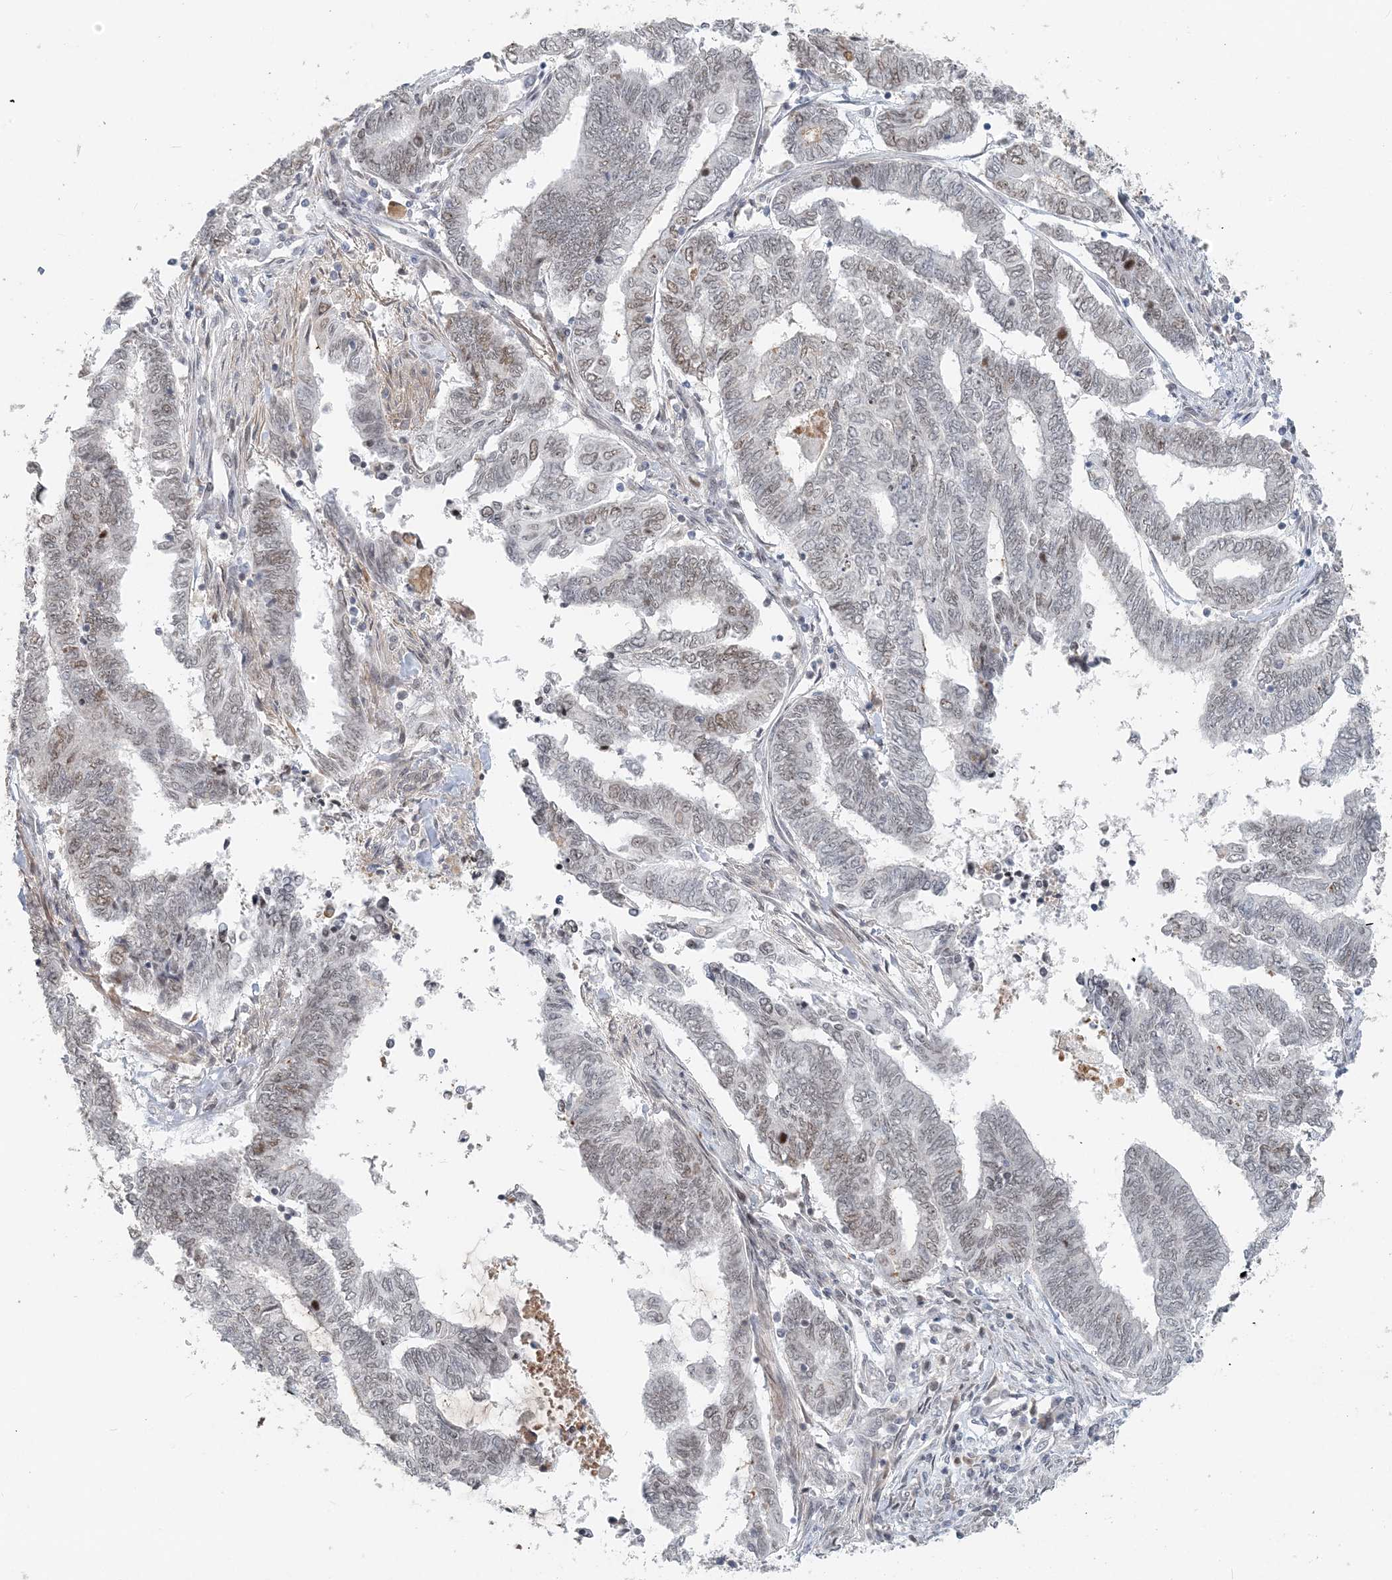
{"staining": {"intensity": "weak", "quantity": "<25%", "location": "nuclear"}, "tissue": "endometrial cancer", "cell_type": "Tumor cells", "image_type": "cancer", "snomed": [{"axis": "morphology", "description": "Adenocarcinoma, NOS"}, {"axis": "topography", "description": "Uterus"}, {"axis": "topography", "description": "Endometrium"}], "caption": "High magnification brightfield microscopy of endometrial adenocarcinoma stained with DAB (3,3'-diaminobenzidine) (brown) and counterstained with hematoxylin (blue): tumor cells show no significant positivity.", "gene": "BAZ1B", "patient": {"sex": "female", "age": 70}}